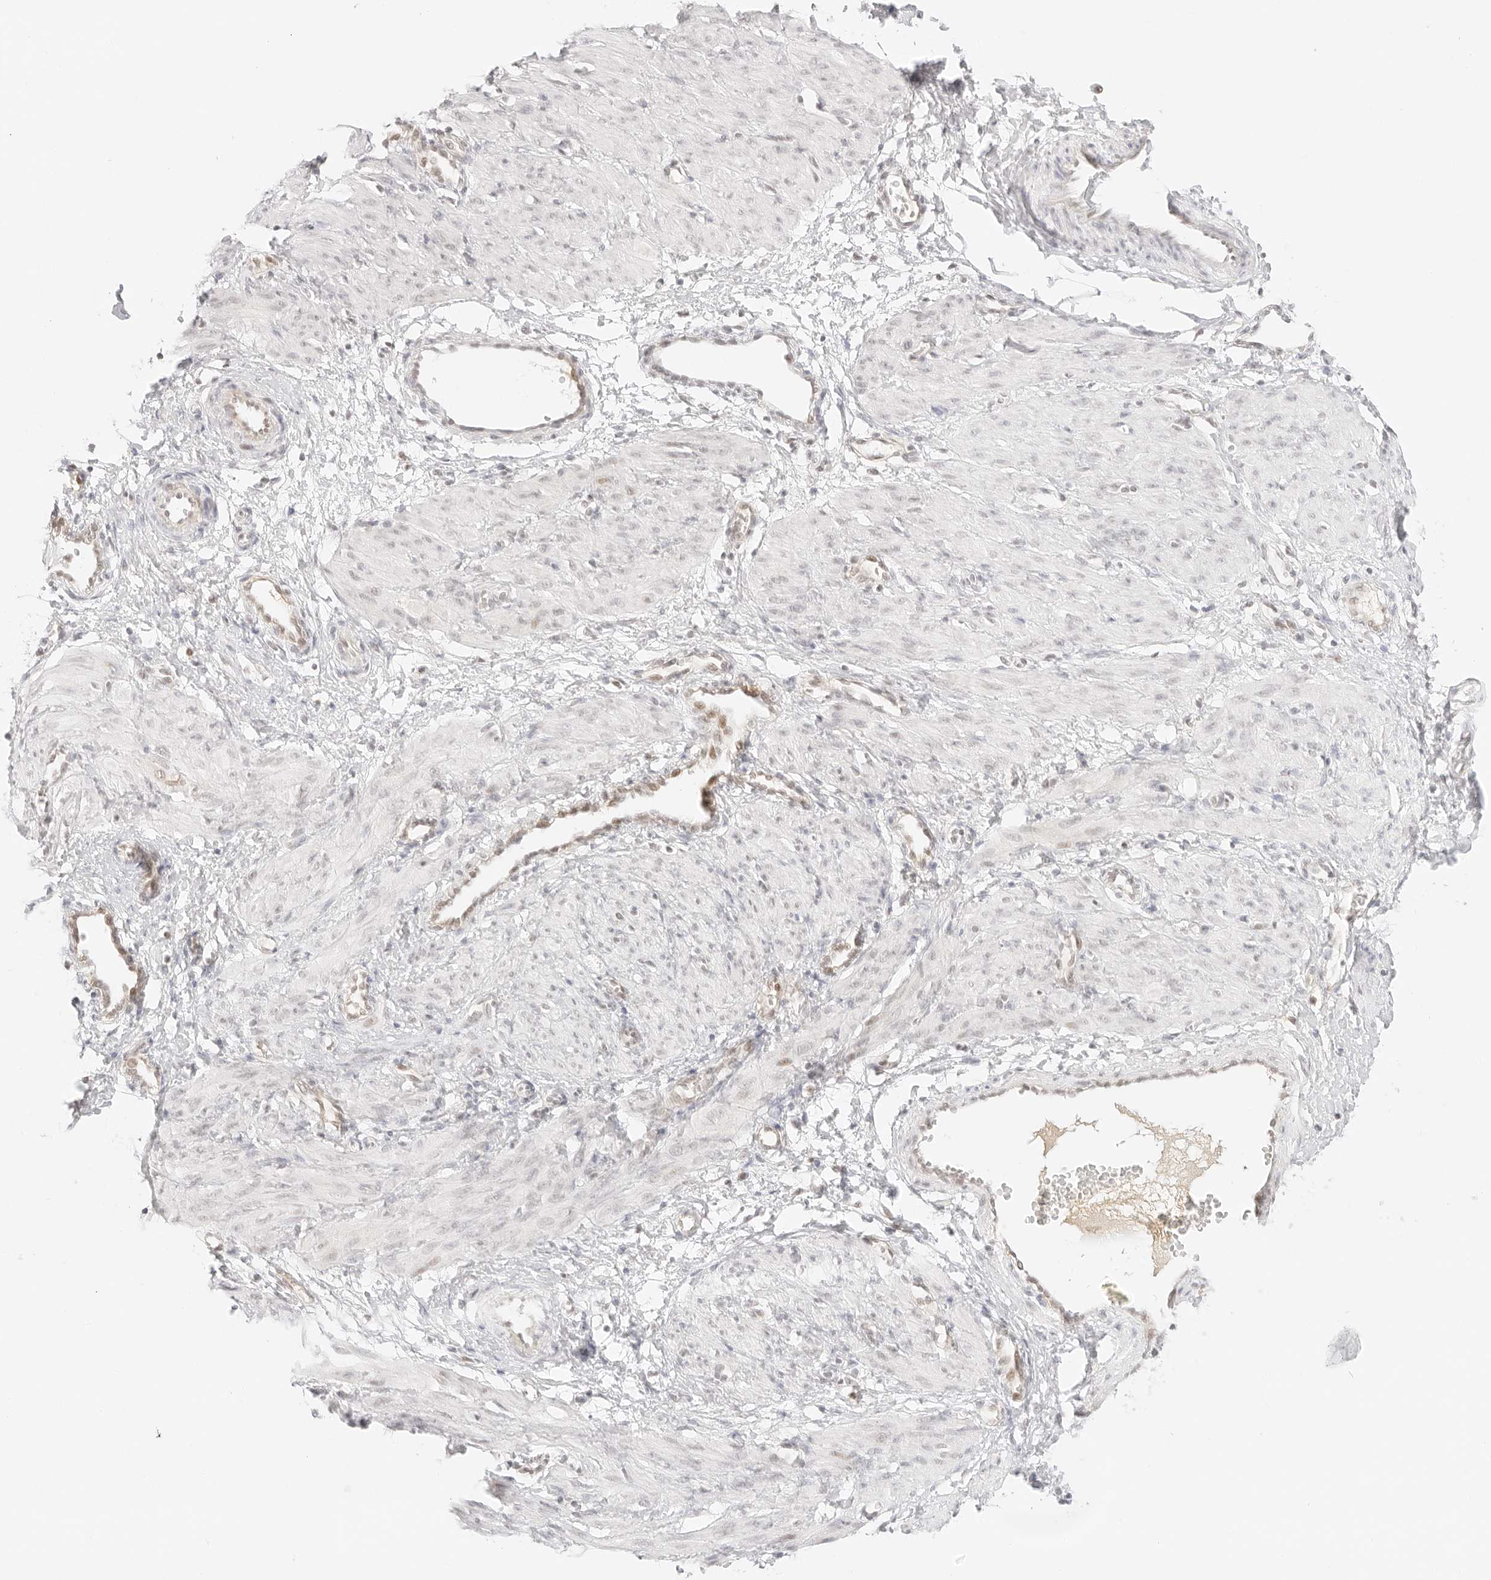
{"staining": {"intensity": "weak", "quantity": "<25%", "location": "cytoplasmic/membranous,nuclear"}, "tissue": "smooth muscle", "cell_type": "Smooth muscle cells", "image_type": "normal", "snomed": [{"axis": "morphology", "description": "Normal tissue, NOS"}, {"axis": "topography", "description": "Endometrium"}], "caption": "Immunohistochemistry of unremarkable human smooth muscle displays no positivity in smooth muscle cells.", "gene": "ITGA6", "patient": {"sex": "female", "age": 33}}